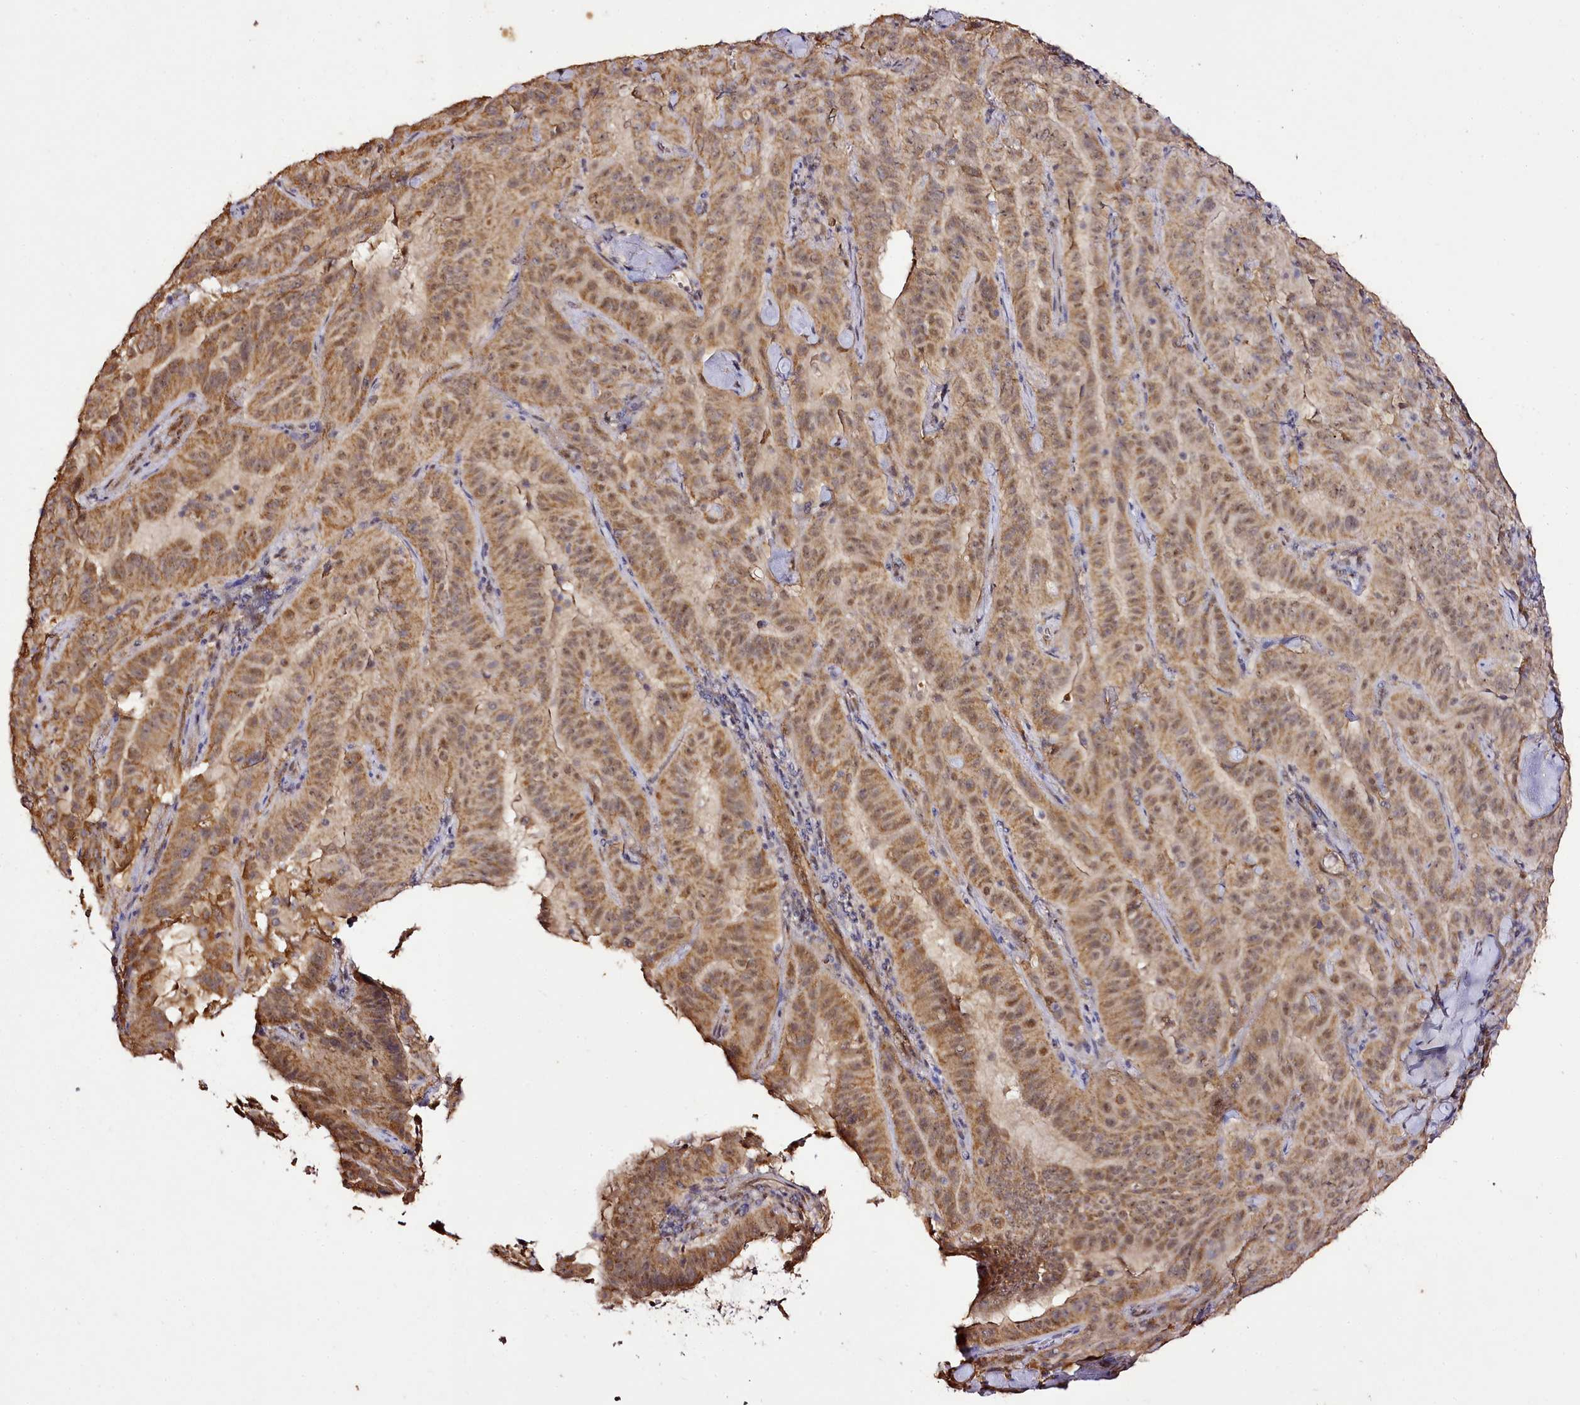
{"staining": {"intensity": "moderate", "quantity": ">75%", "location": "cytoplasmic/membranous,nuclear"}, "tissue": "pancreatic cancer", "cell_type": "Tumor cells", "image_type": "cancer", "snomed": [{"axis": "morphology", "description": "Adenocarcinoma, NOS"}, {"axis": "topography", "description": "Pancreas"}], "caption": "Pancreatic cancer (adenocarcinoma) was stained to show a protein in brown. There is medium levels of moderate cytoplasmic/membranous and nuclear expression in approximately >75% of tumor cells. (DAB IHC with brightfield microscopy, high magnification).", "gene": "EDIL3", "patient": {"sex": "male", "age": 63}}